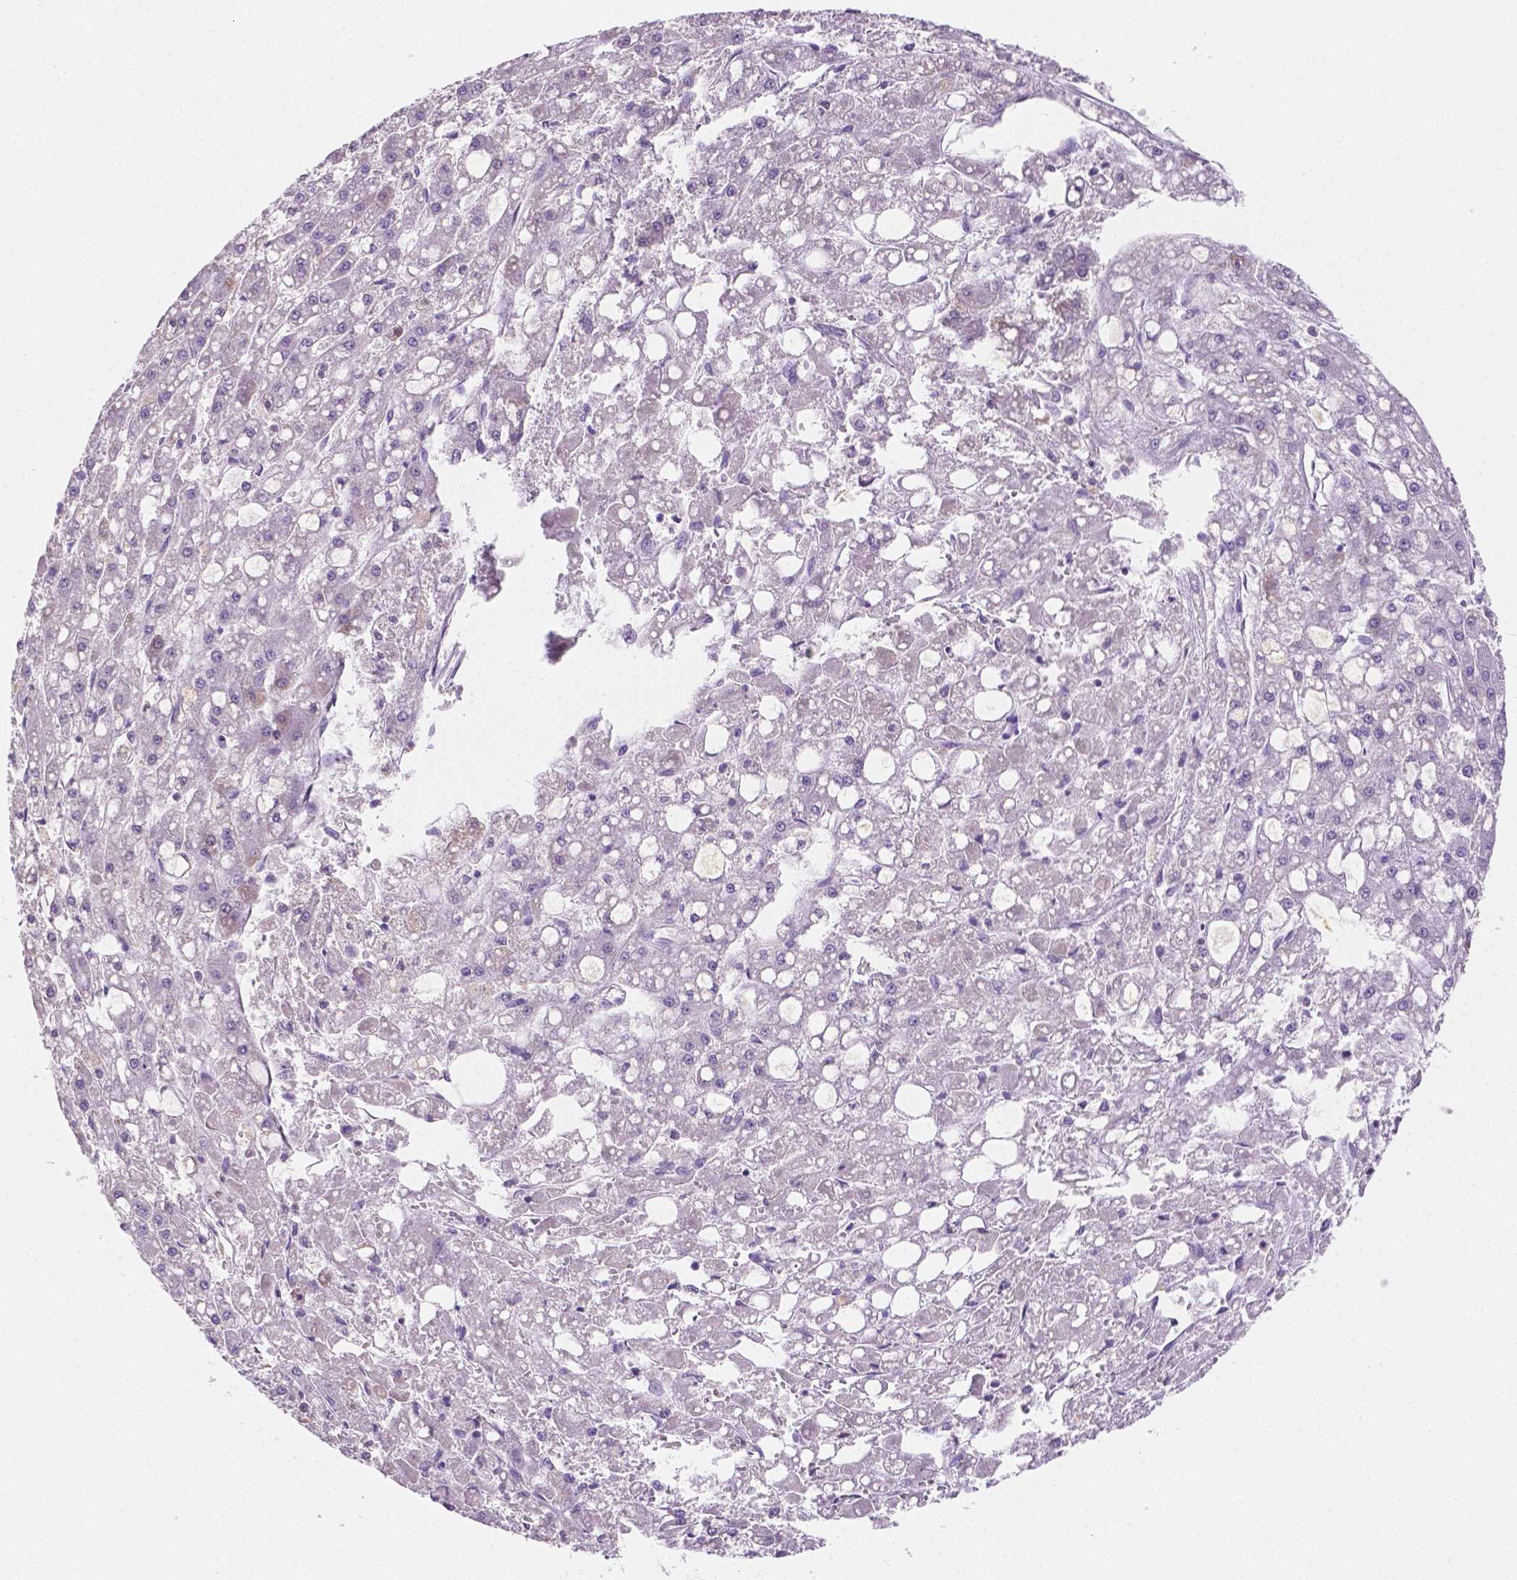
{"staining": {"intensity": "negative", "quantity": "none", "location": "none"}, "tissue": "liver cancer", "cell_type": "Tumor cells", "image_type": "cancer", "snomed": [{"axis": "morphology", "description": "Carcinoma, Hepatocellular, NOS"}, {"axis": "topography", "description": "Liver"}], "caption": "High magnification brightfield microscopy of liver cancer (hepatocellular carcinoma) stained with DAB (brown) and counterstained with hematoxylin (blue): tumor cells show no significant expression. (DAB (3,3'-diaminobenzidine) IHC visualized using brightfield microscopy, high magnification).", "gene": "TMEM130", "patient": {"sex": "male", "age": 67}}